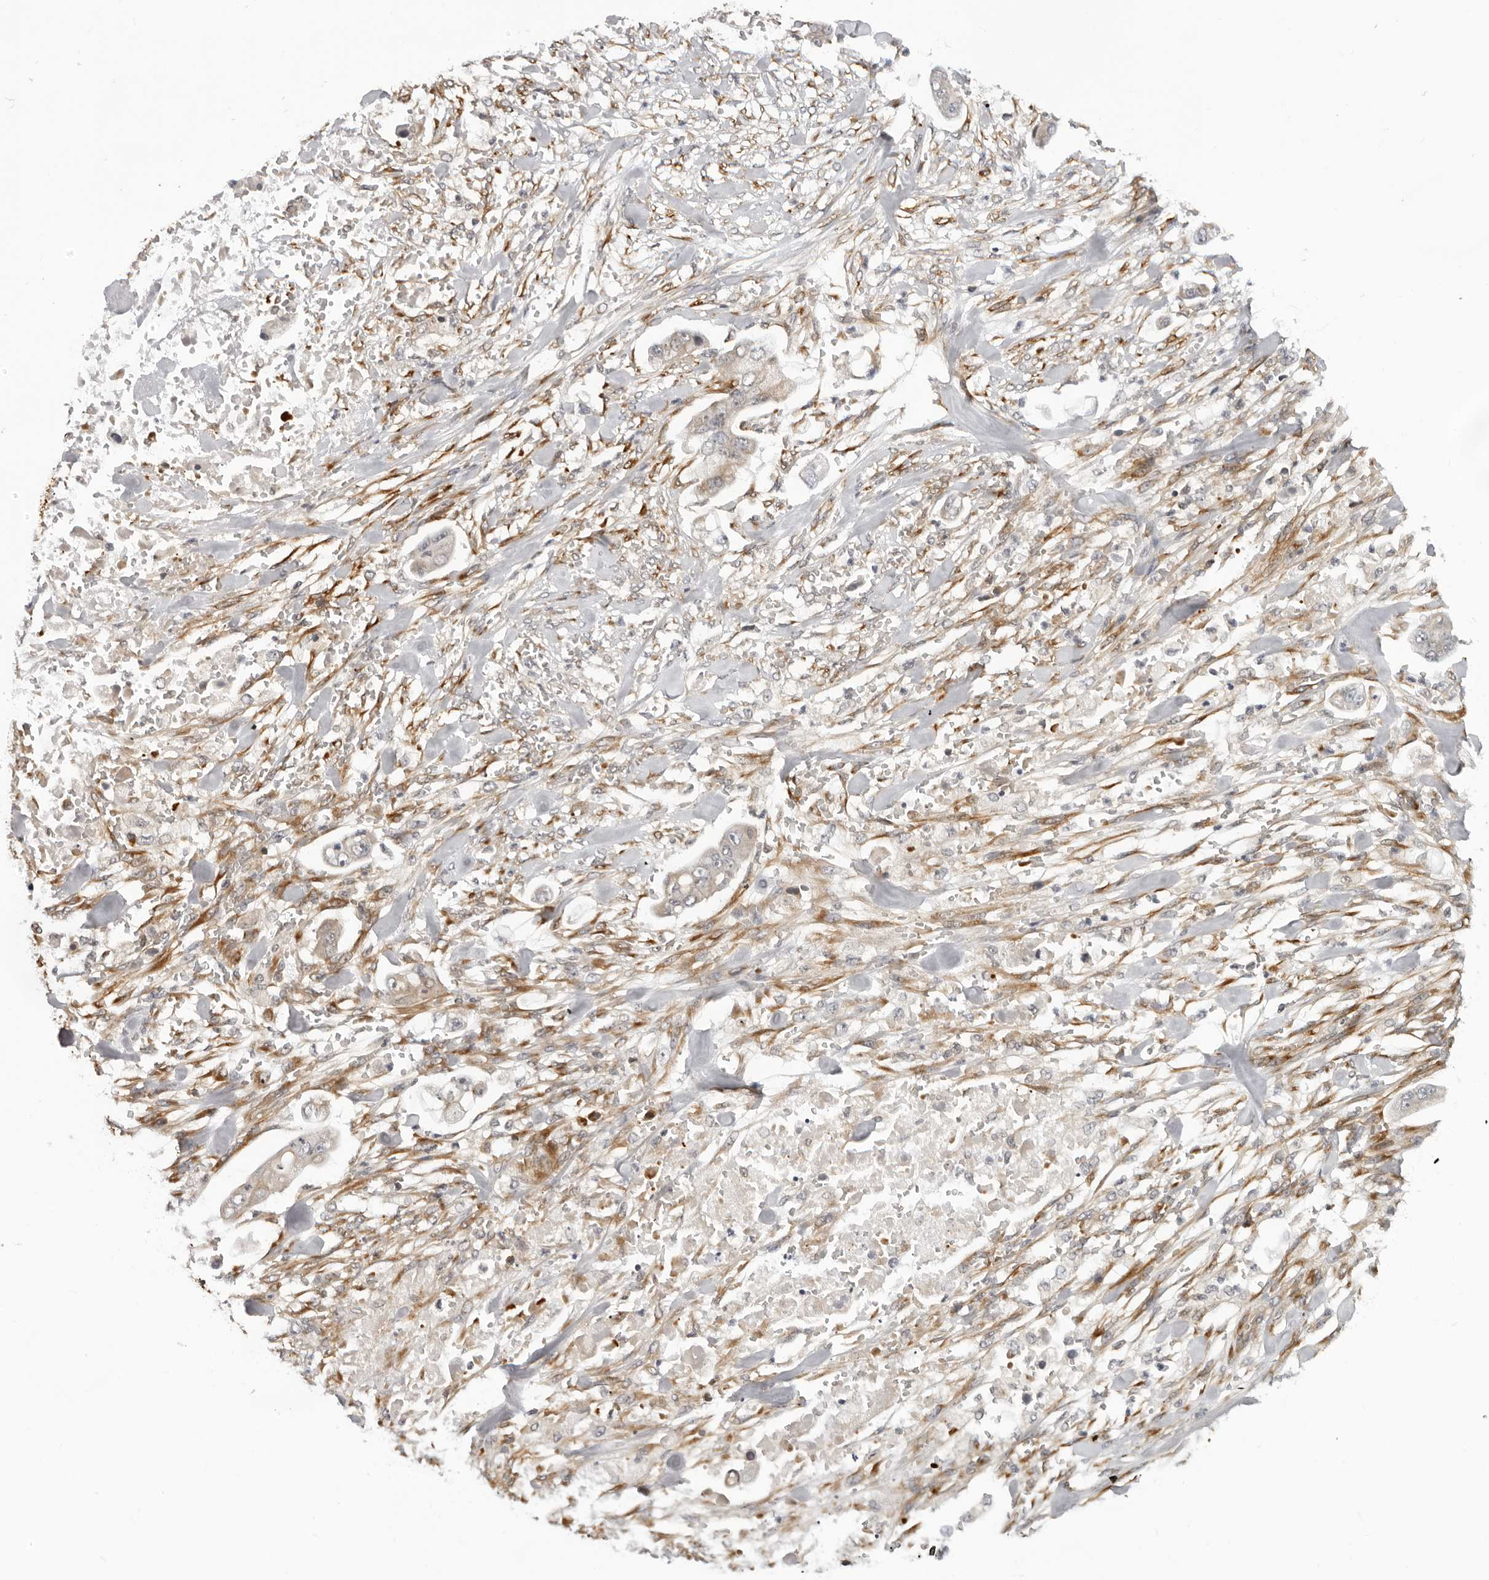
{"staining": {"intensity": "weak", "quantity": "25%-75%", "location": "cytoplasmic/membranous"}, "tissue": "stomach cancer", "cell_type": "Tumor cells", "image_type": "cancer", "snomed": [{"axis": "morphology", "description": "Adenocarcinoma, NOS"}, {"axis": "topography", "description": "Stomach"}], "caption": "High-magnification brightfield microscopy of stomach cancer stained with DAB (3,3'-diaminobenzidine) (brown) and counterstained with hematoxylin (blue). tumor cells exhibit weak cytoplasmic/membranous positivity is present in about25%-75% of cells.", "gene": "SRGAP2", "patient": {"sex": "male", "age": 62}}